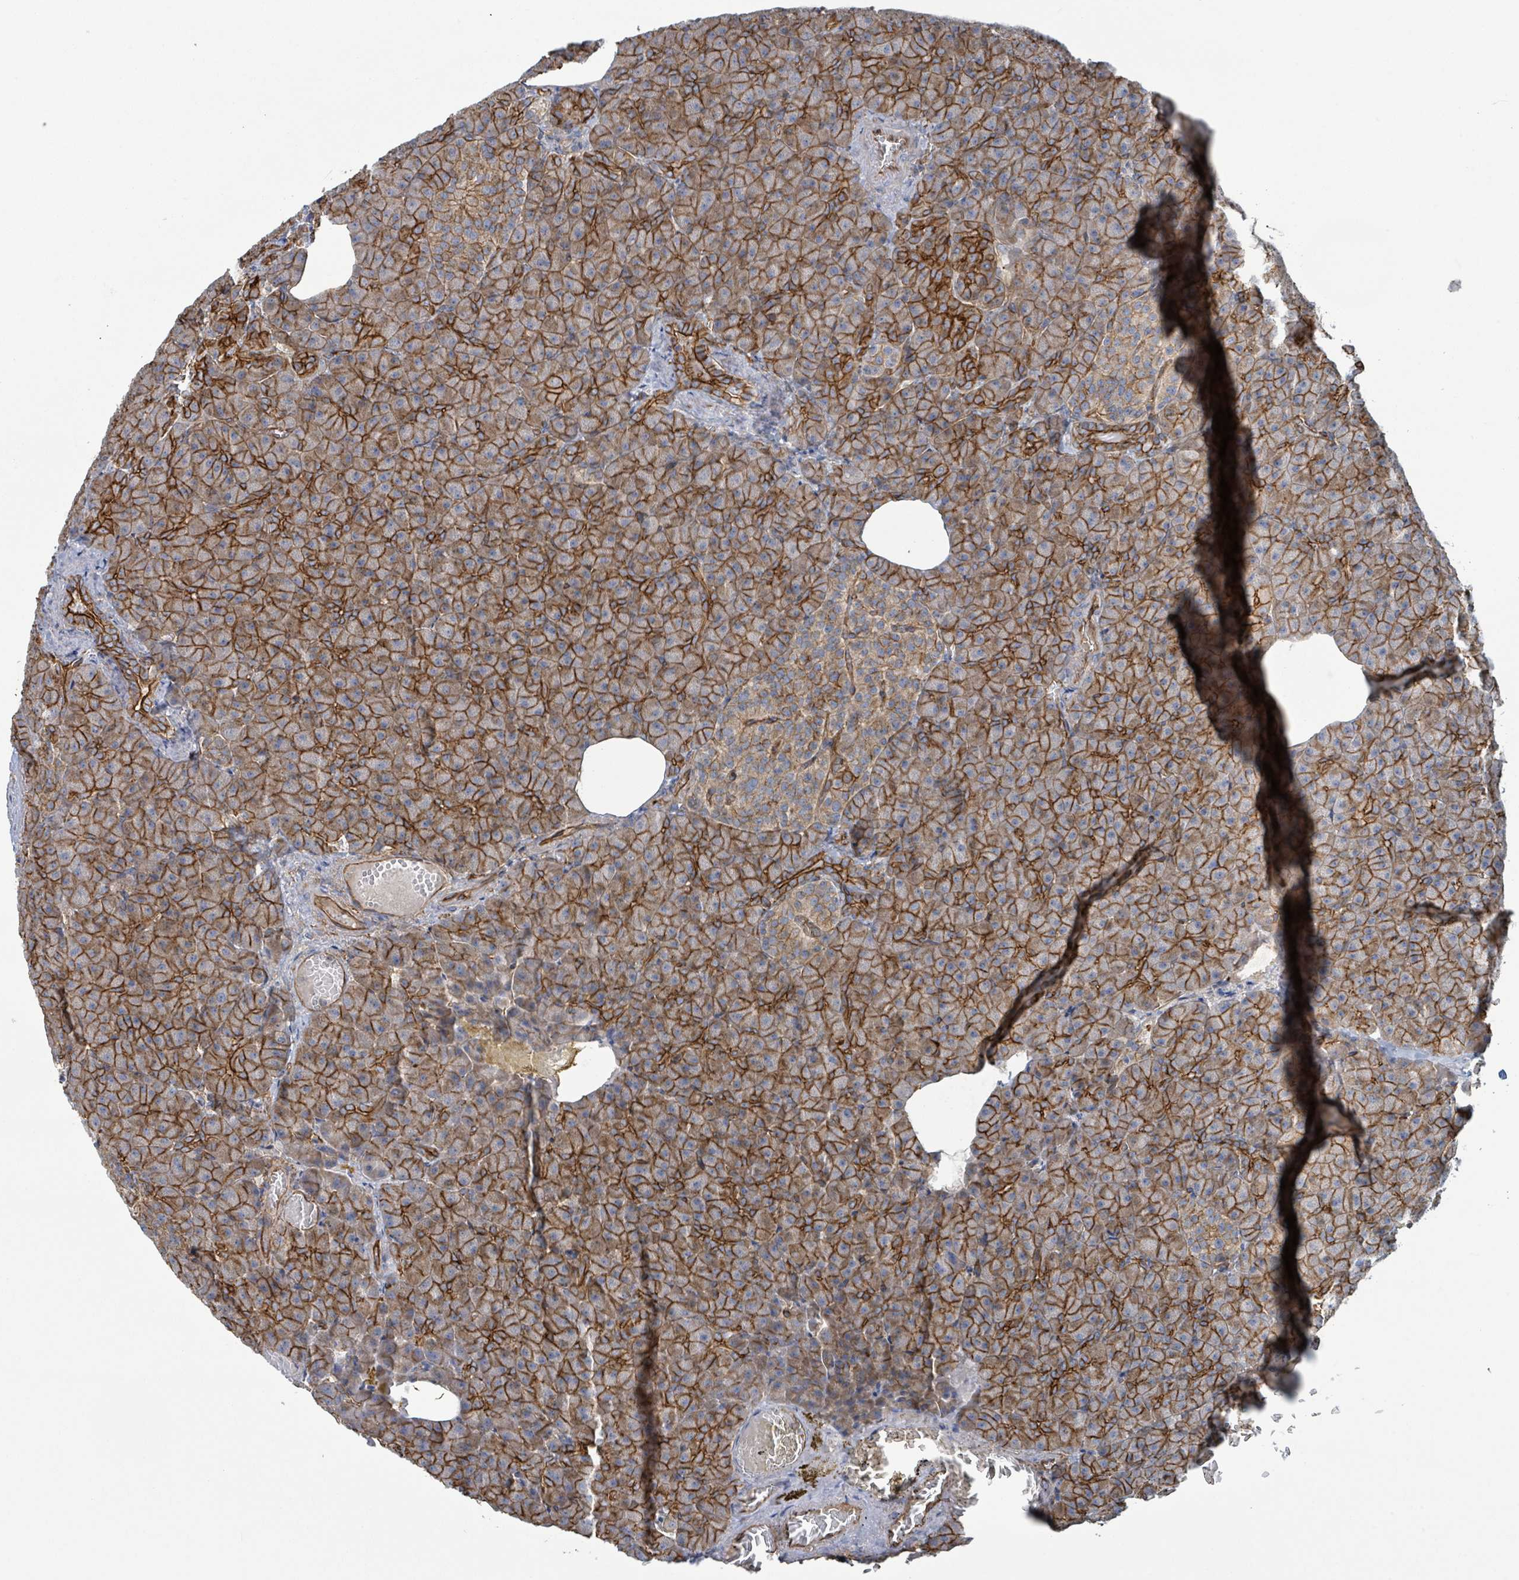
{"staining": {"intensity": "strong", "quantity": ">75%", "location": "cytoplasmic/membranous"}, "tissue": "pancreas", "cell_type": "Exocrine glandular cells", "image_type": "normal", "snomed": [{"axis": "morphology", "description": "Normal tissue, NOS"}, {"axis": "topography", "description": "Pancreas"}], "caption": "The immunohistochemical stain labels strong cytoplasmic/membranous expression in exocrine glandular cells of normal pancreas.", "gene": "LDOC1", "patient": {"sex": "female", "age": 74}}